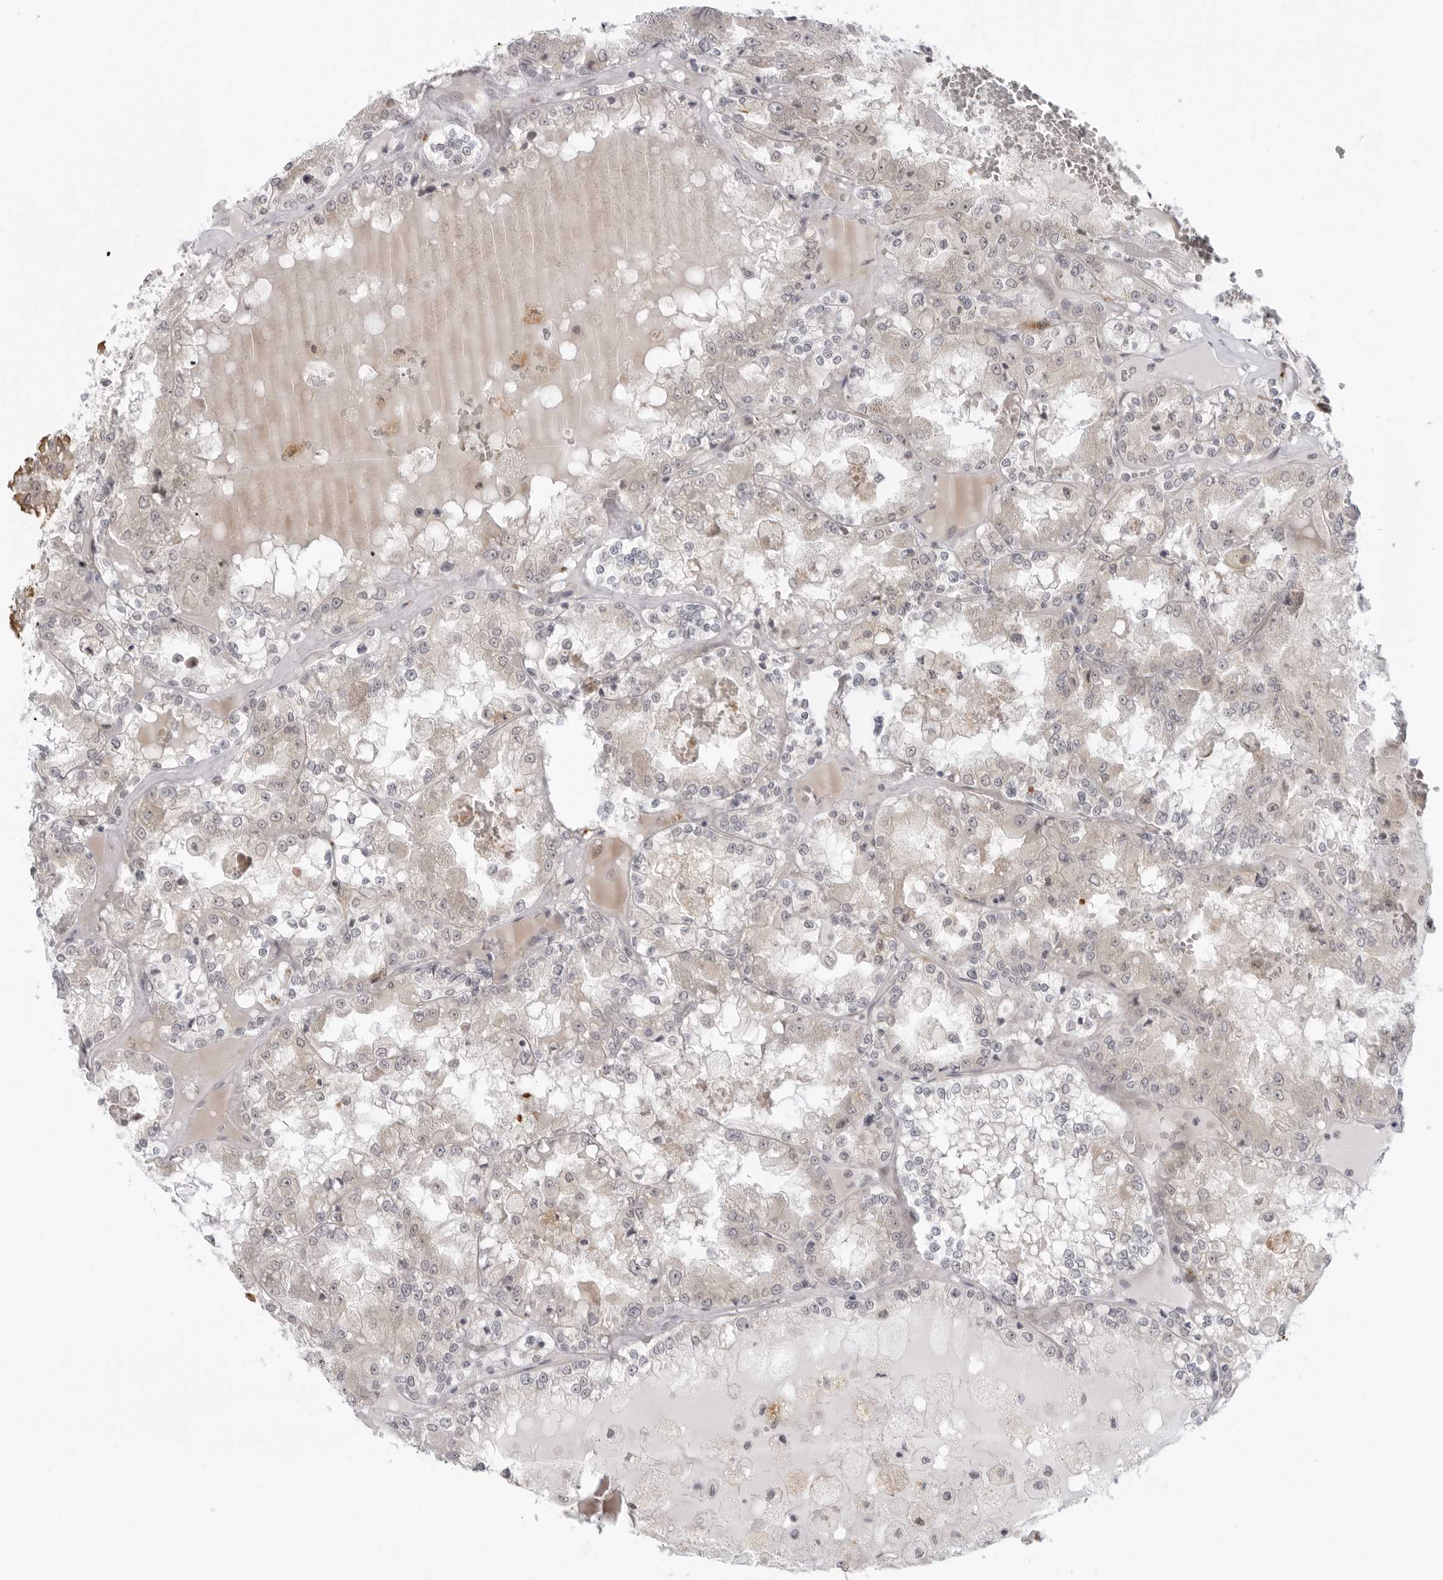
{"staining": {"intensity": "weak", "quantity": "<25%", "location": "cytoplasmic/membranous"}, "tissue": "renal cancer", "cell_type": "Tumor cells", "image_type": "cancer", "snomed": [{"axis": "morphology", "description": "Adenocarcinoma, NOS"}, {"axis": "topography", "description": "Kidney"}], "caption": "The image displays no significant expression in tumor cells of renal adenocarcinoma.", "gene": "SUGCT", "patient": {"sex": "female", "age": 56}}